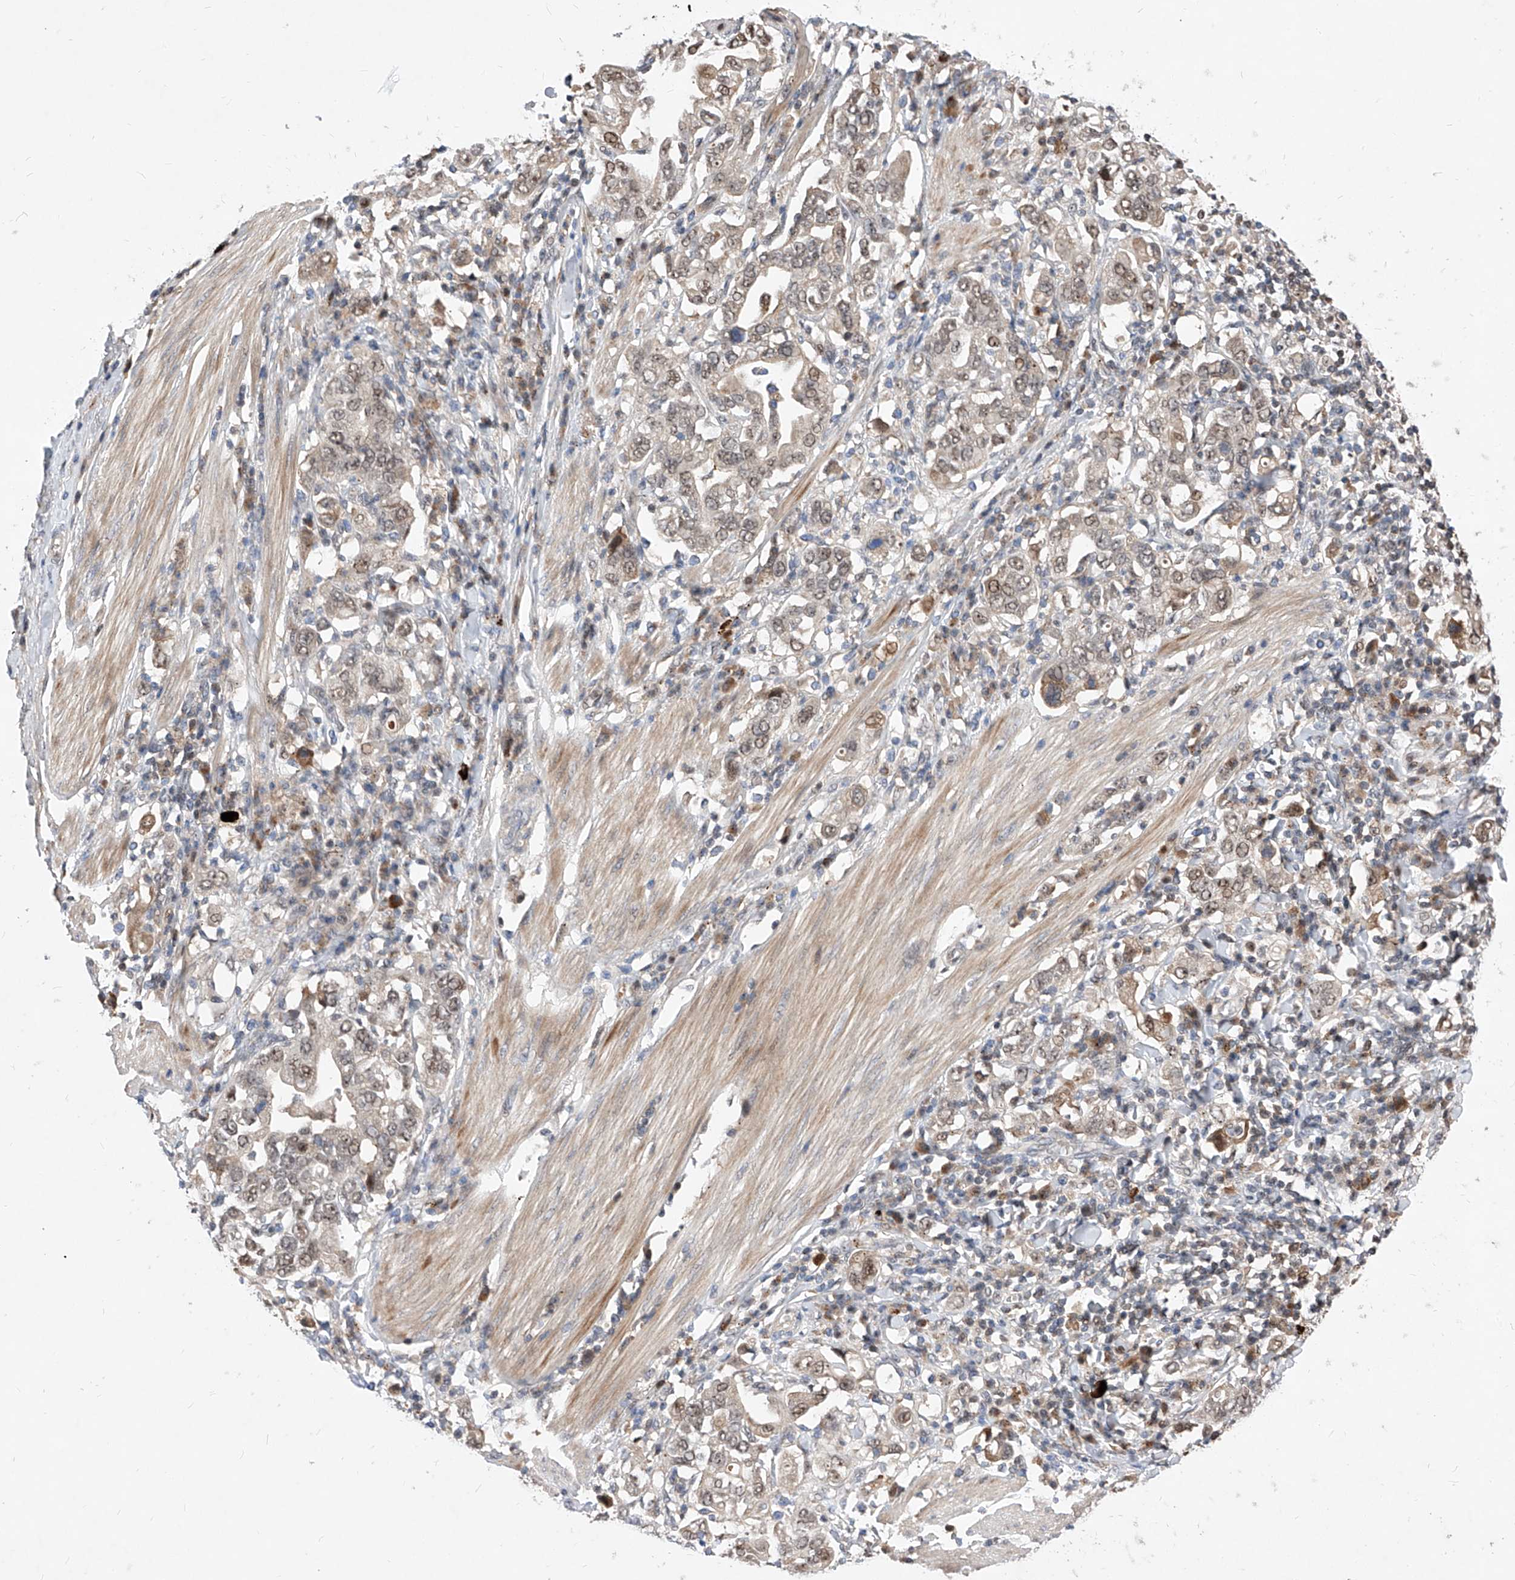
{"staining": {"intensity": "weak", "quantity": ">75%", "location": "nuclear"}, "tissue": "stomach cancer", "cell_type": "Tumor cells", "image_type": "cancer", "snomed": [{"axis": "morphology", "description": "Adenocarcinoma, NOS"}, {"axis": "topography", "description": "Stomach, upper"}], "caption": "Immunohistochemistry photomicrograph of stomach cancer (adenocarcinoma) stained for a protein (brown), which displays low levels of weak nuclear expression in approximately >75% of tumor cells.", "gene": "LGR4", "patient": {"sex": "male", "age": 62}}